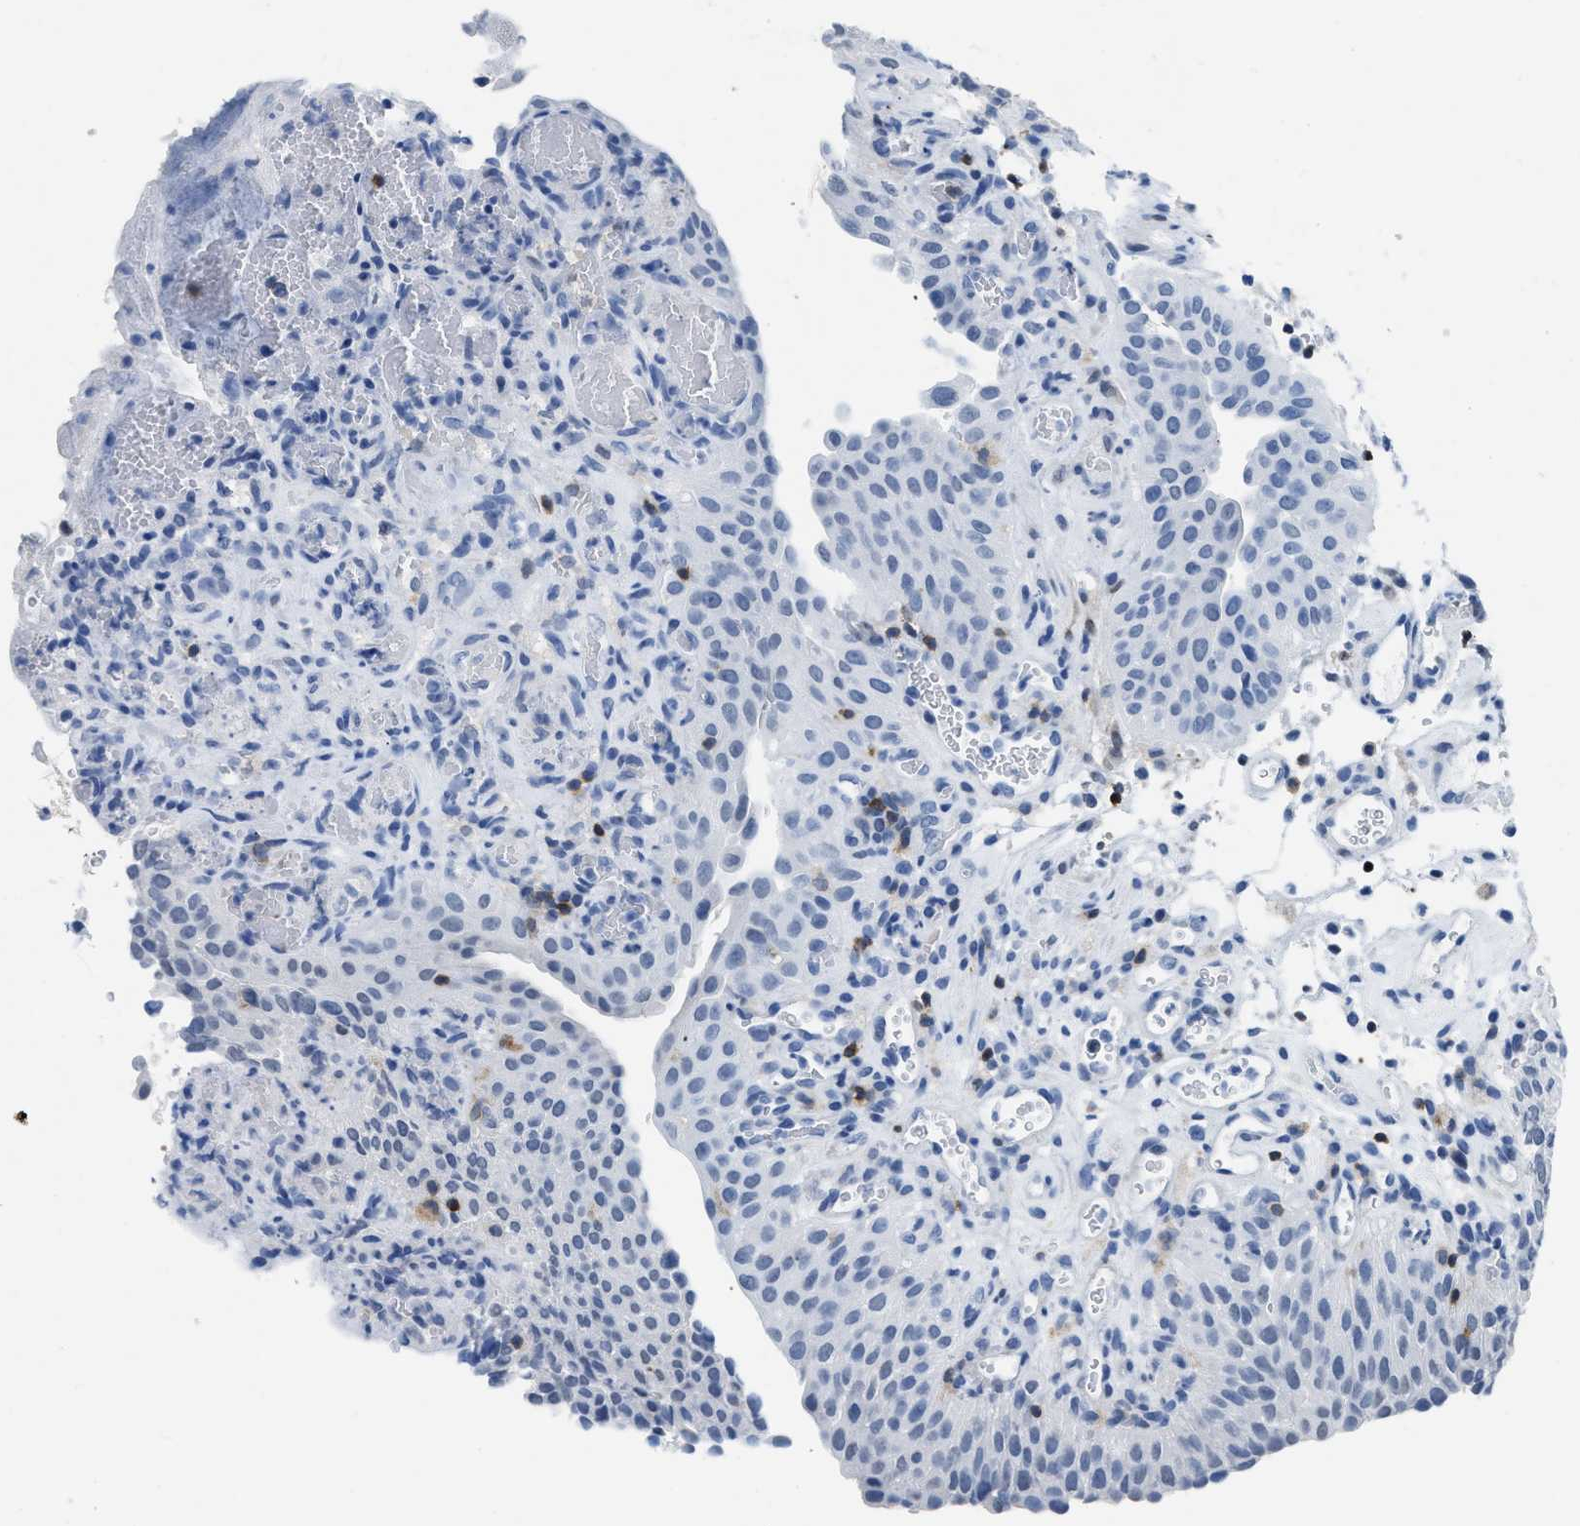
{"staining": {"intensity": "negative", "quantity": "none", "location": "none"}, "tissue": "urothelial cancer", "cell_type": "Tumor cells", "image_type": "cancer", "snomed": [{"axis": "morphology", "description": "Urothelial carcinoma, Low grade"}, {"axis": "morphology", "description": "Urothelial carcinoma, High grade"}, {"axis": "topography", "description": "Urinary bladder"}], "caption": "This is an immunohistochemistry (IHC) micrograph of urothelial carcinoma (low-grade). There is no expression in tumor cells.", "gene": "NFATC2", "patient": {"sex": "male", "age": 35}}